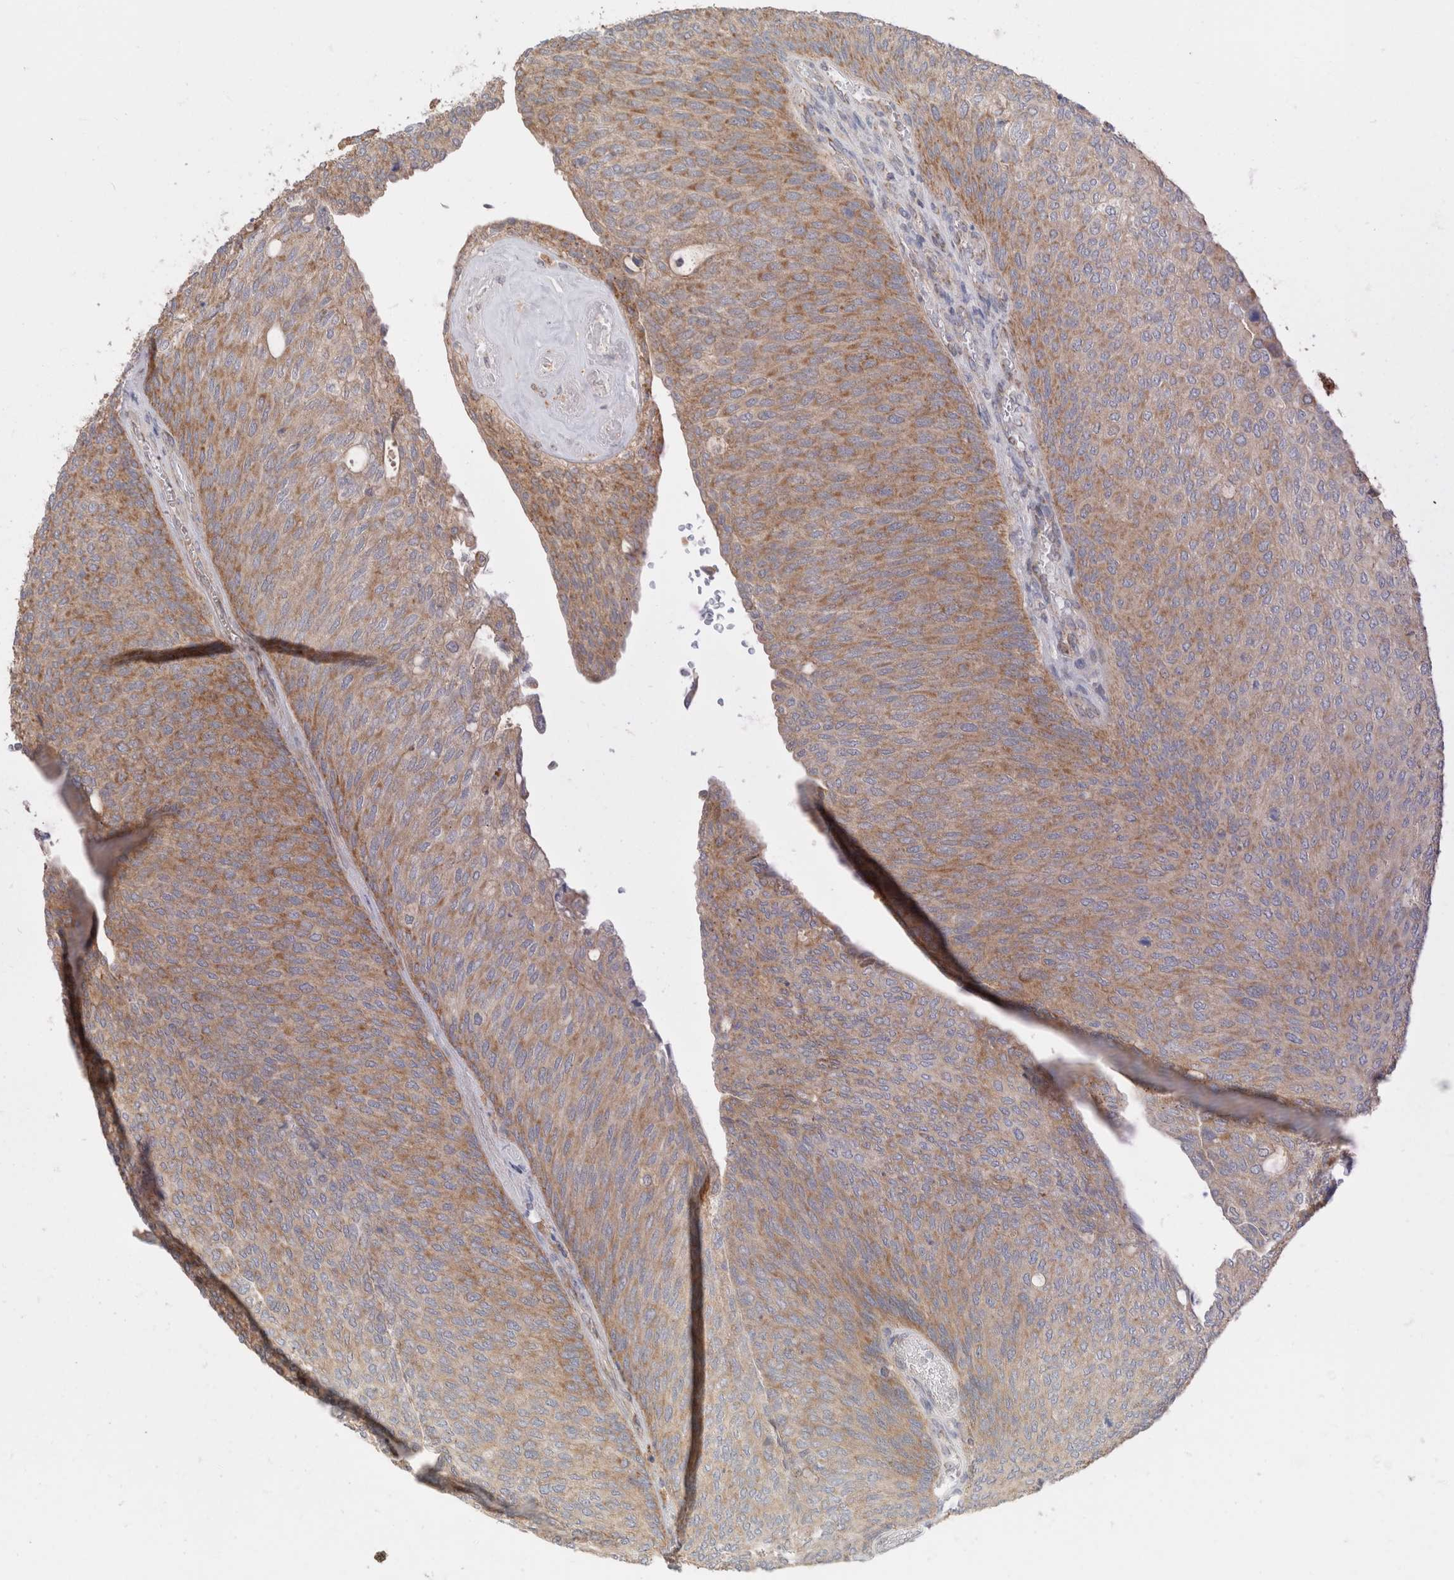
{"staining": {"intensity": "moderate", "quantity": ">75%", "location": "cytoplasmic/membranous"}, "tissue": "urothelial cancer", "cell_type": "Tumor cells", "image_type": "cancer", "snomed": [{"axis": "morphology", "description": "Urothelial carcinoma, Low grade"}, {"axis": "topography", "description": "Urinary bladder"}], "caption": "This is a micrograph of immunohistochemistry (IHC) staining of urothelial cancer, which shows moderate positivity in the cytoplasmic/membranous of tumor cells.", "gene": "MRM3", "patient": {"sex": "female", "age": 79}}